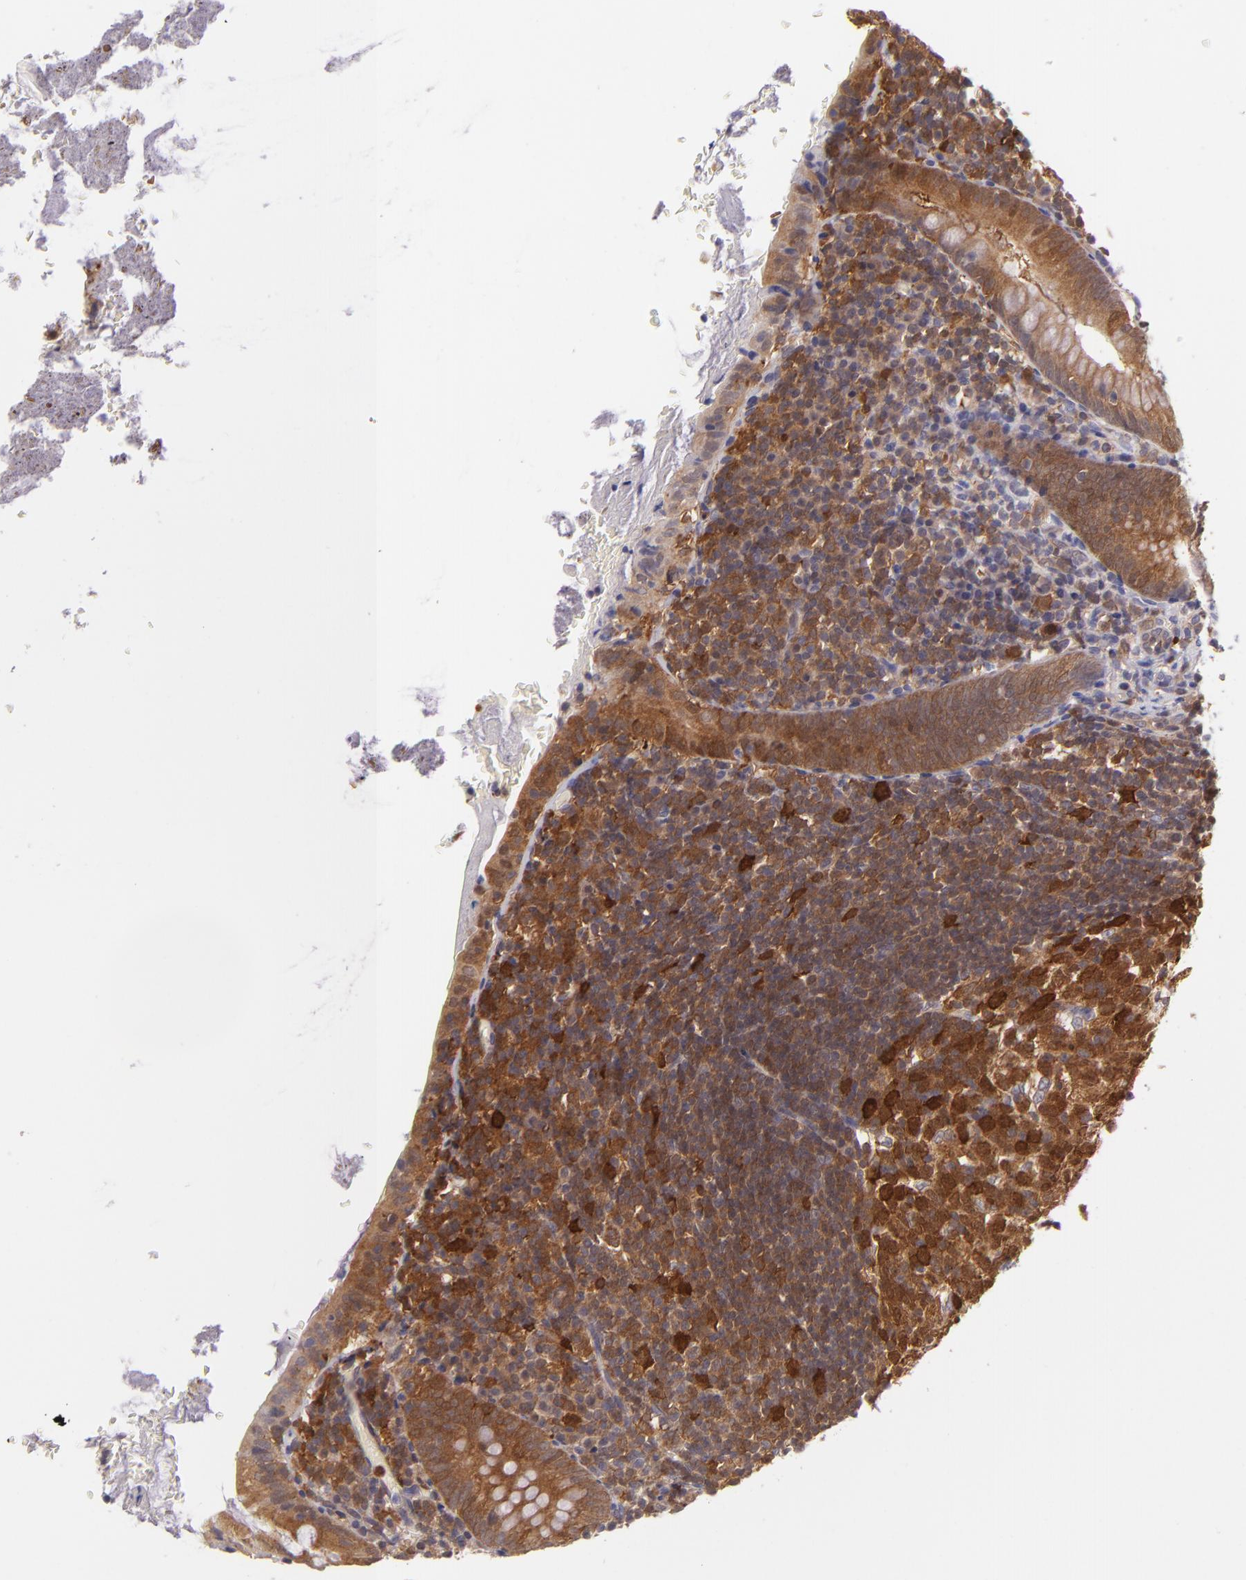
{"staining": {"intensity": "strong", "quantity": ">75%", "location": "cytoplasmic/membranous"}, "tissue": "appendix", "cell_type": "Glandular cells", "image_type": "normal", "snomed": [{"axis": "morphology", "description": "Normal tissue, NOS"}, {"axis": "topography", "description": "Appendix"}], "caption": "A high-resolution histopathology image shows IHC staining of benign appendix, which demonstrates strong cytoplasmic/membranous staining in approximately >75% of glandular cells. The staining is performed using DAB (3,3'-diaminobenzidine) brown chromogen to label protein expression. The nuclei are counter-stained blue using hematoxylin.", "gene": "HSPH1", "patient": {"sex": "female", "age": 10}}